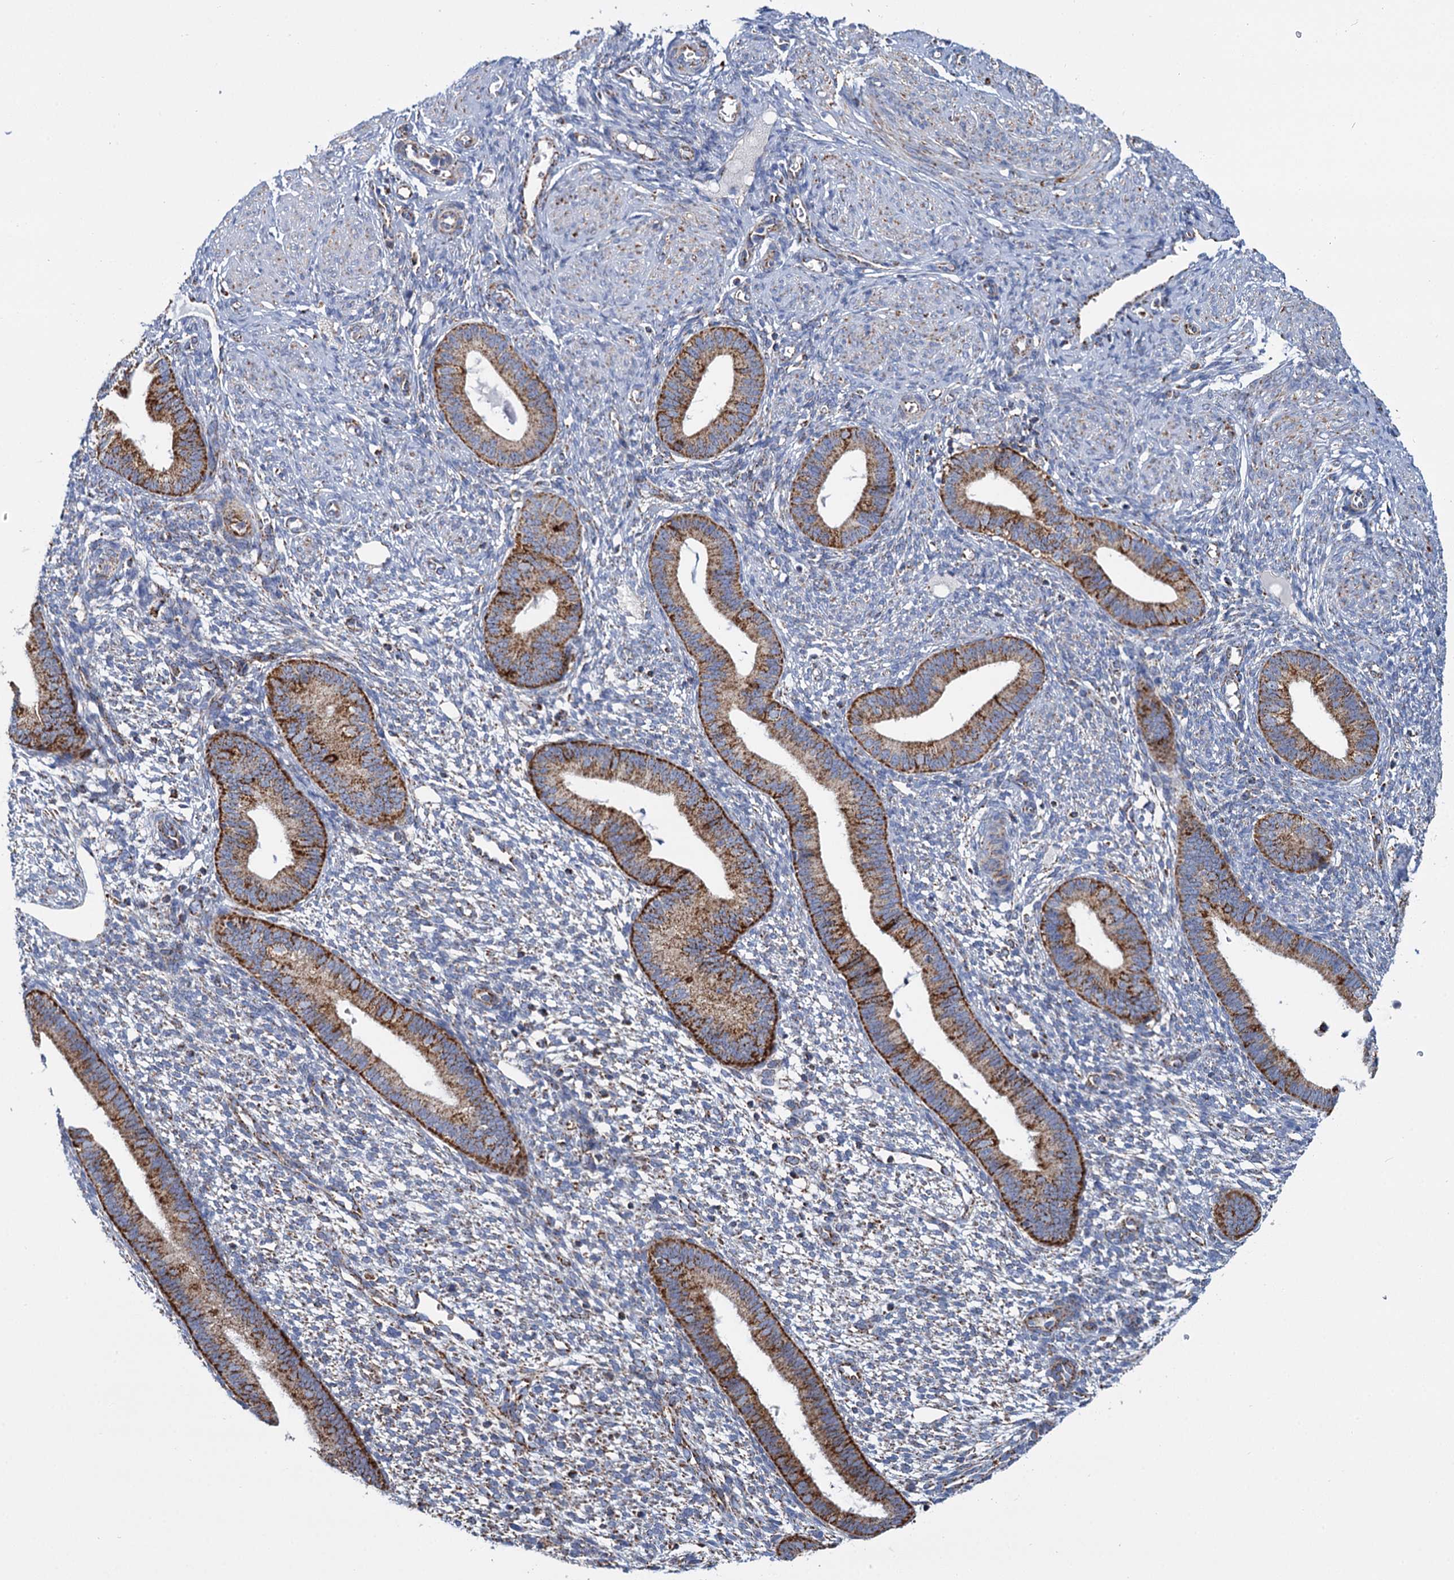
{"staining": {"intensity": "moderate", "quantity": "25%-75%", "location": "cytoplasmic/membranous"}, "tissue": "endometrium", "cell_type": "Cells in endometrial stroma", "image_type": "normal", "snomed": [{"axis": "morphology", "description": "Normal tissue, NOS"}, {"axis": "topography", "description": "Endometrium"}], "caption": "Brown immunohistochemical staining in unremarkable human endometrium reveals moderate cytoplasmic/membranous expression in approximately 25%-75% of cells in endometrial stroma. (IHC, brightfield microscopy, high magnification).", "gene": "CCP110", "patient": {"sex": "female", "age": 46}}